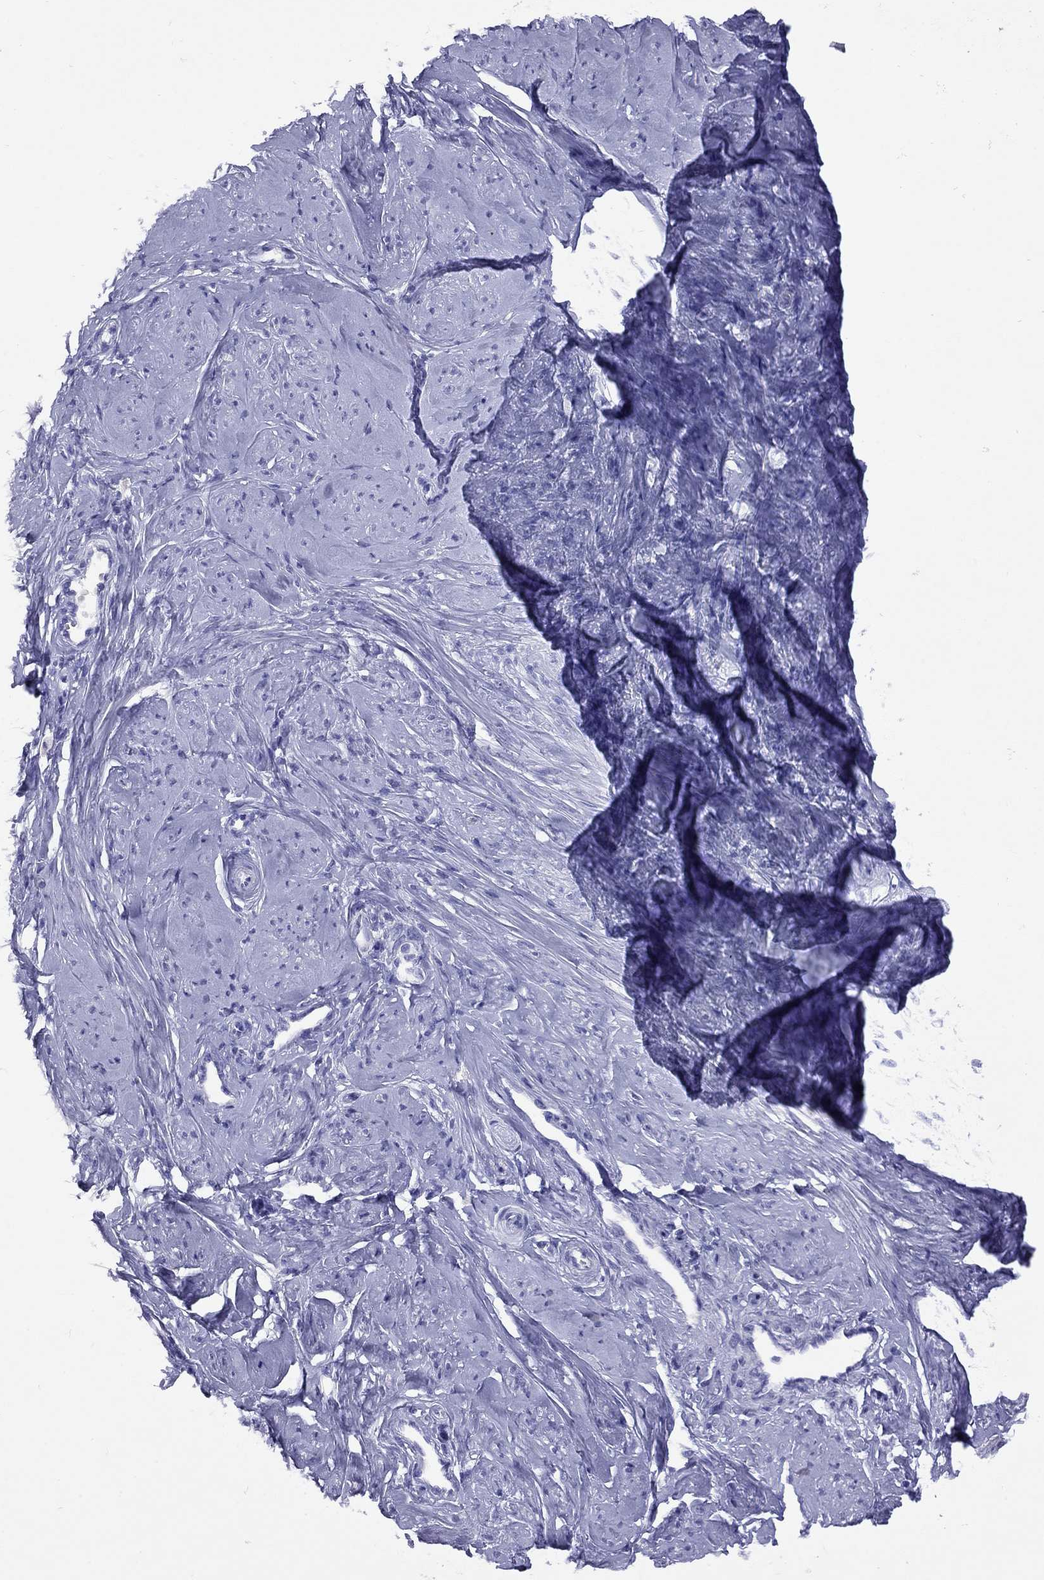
{"staining": {"intensity": "negative", "quantity": "none", "location": "none"}, "tissue": "smooth muscle", "cell_type": "Smooth muscle cells", "image_type": "normal", "snomed": [{"axis": "morphology", "description": "Normal tissue, NOS"}, {"axis": "topography", "description": "Smooth muscle"}], "caption": "Immunohistochemical staining of unremarkable smooth muscle reveals no significant staining in smooth muscle cells. (DAB (3,3'-diaminobenzidine) immunohistochemistry, high magnification).", "gene": "GRIA2", "patient": {"sex": "female", "age": 48}}